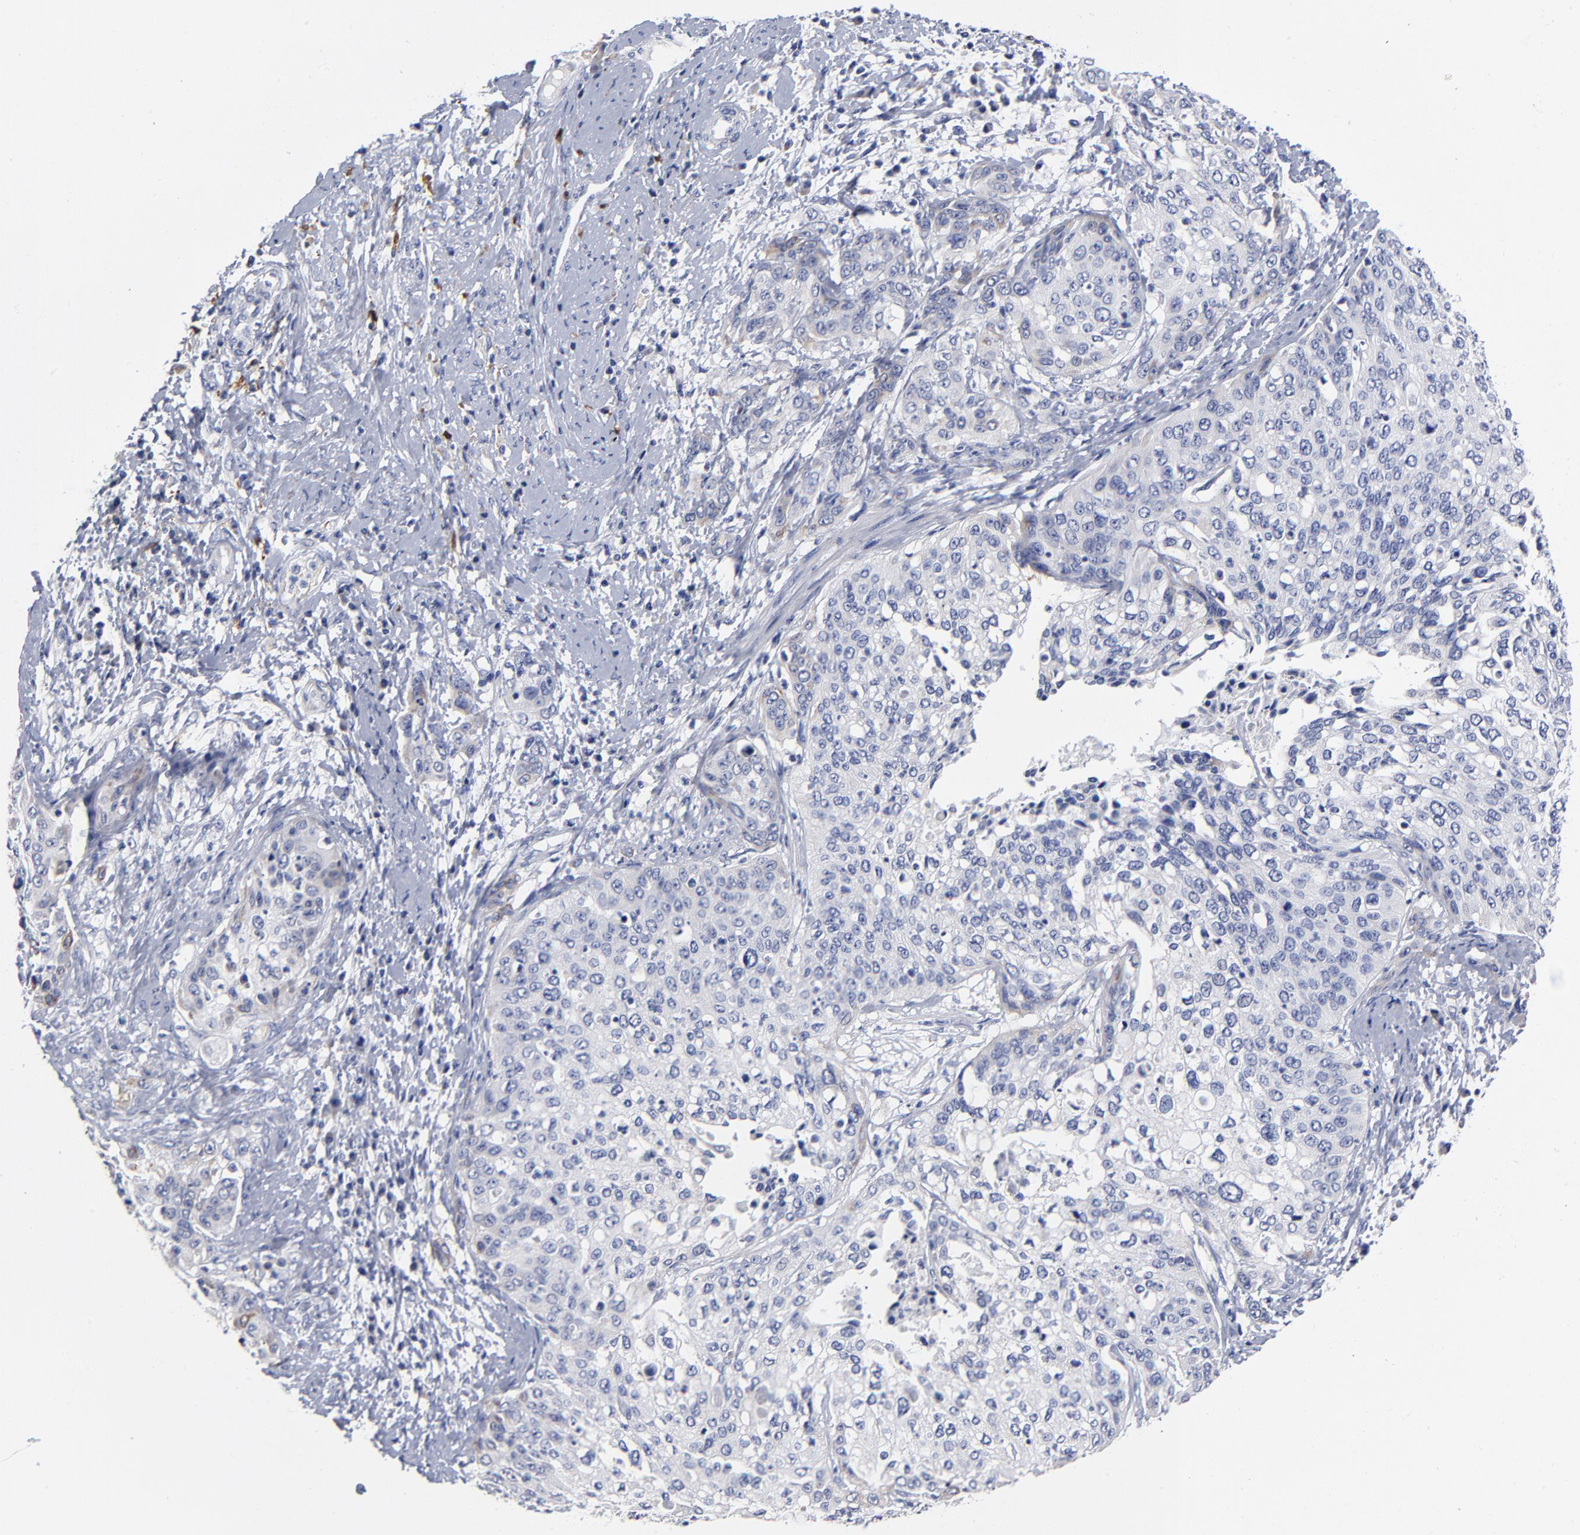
{"staining": {"intensity": "negative", "quantity": "none", "location": "none"}, "tissue": "cervical cancer", "cell_type": "Tumor cells", "image_type": "cancer", "snomed": [{"axis": "morphology", "description": "Squamous cell carcinoma, NOS"}, {"axis": "topography", "description": "Cervix"}], "caption": "Protein analysis of cervical cancer (squamous cell carcinoma) exhibits no significant expression in tumor cells.", "gene": "PTP4A1", "patient": {"sex": "female", "age": 41}}